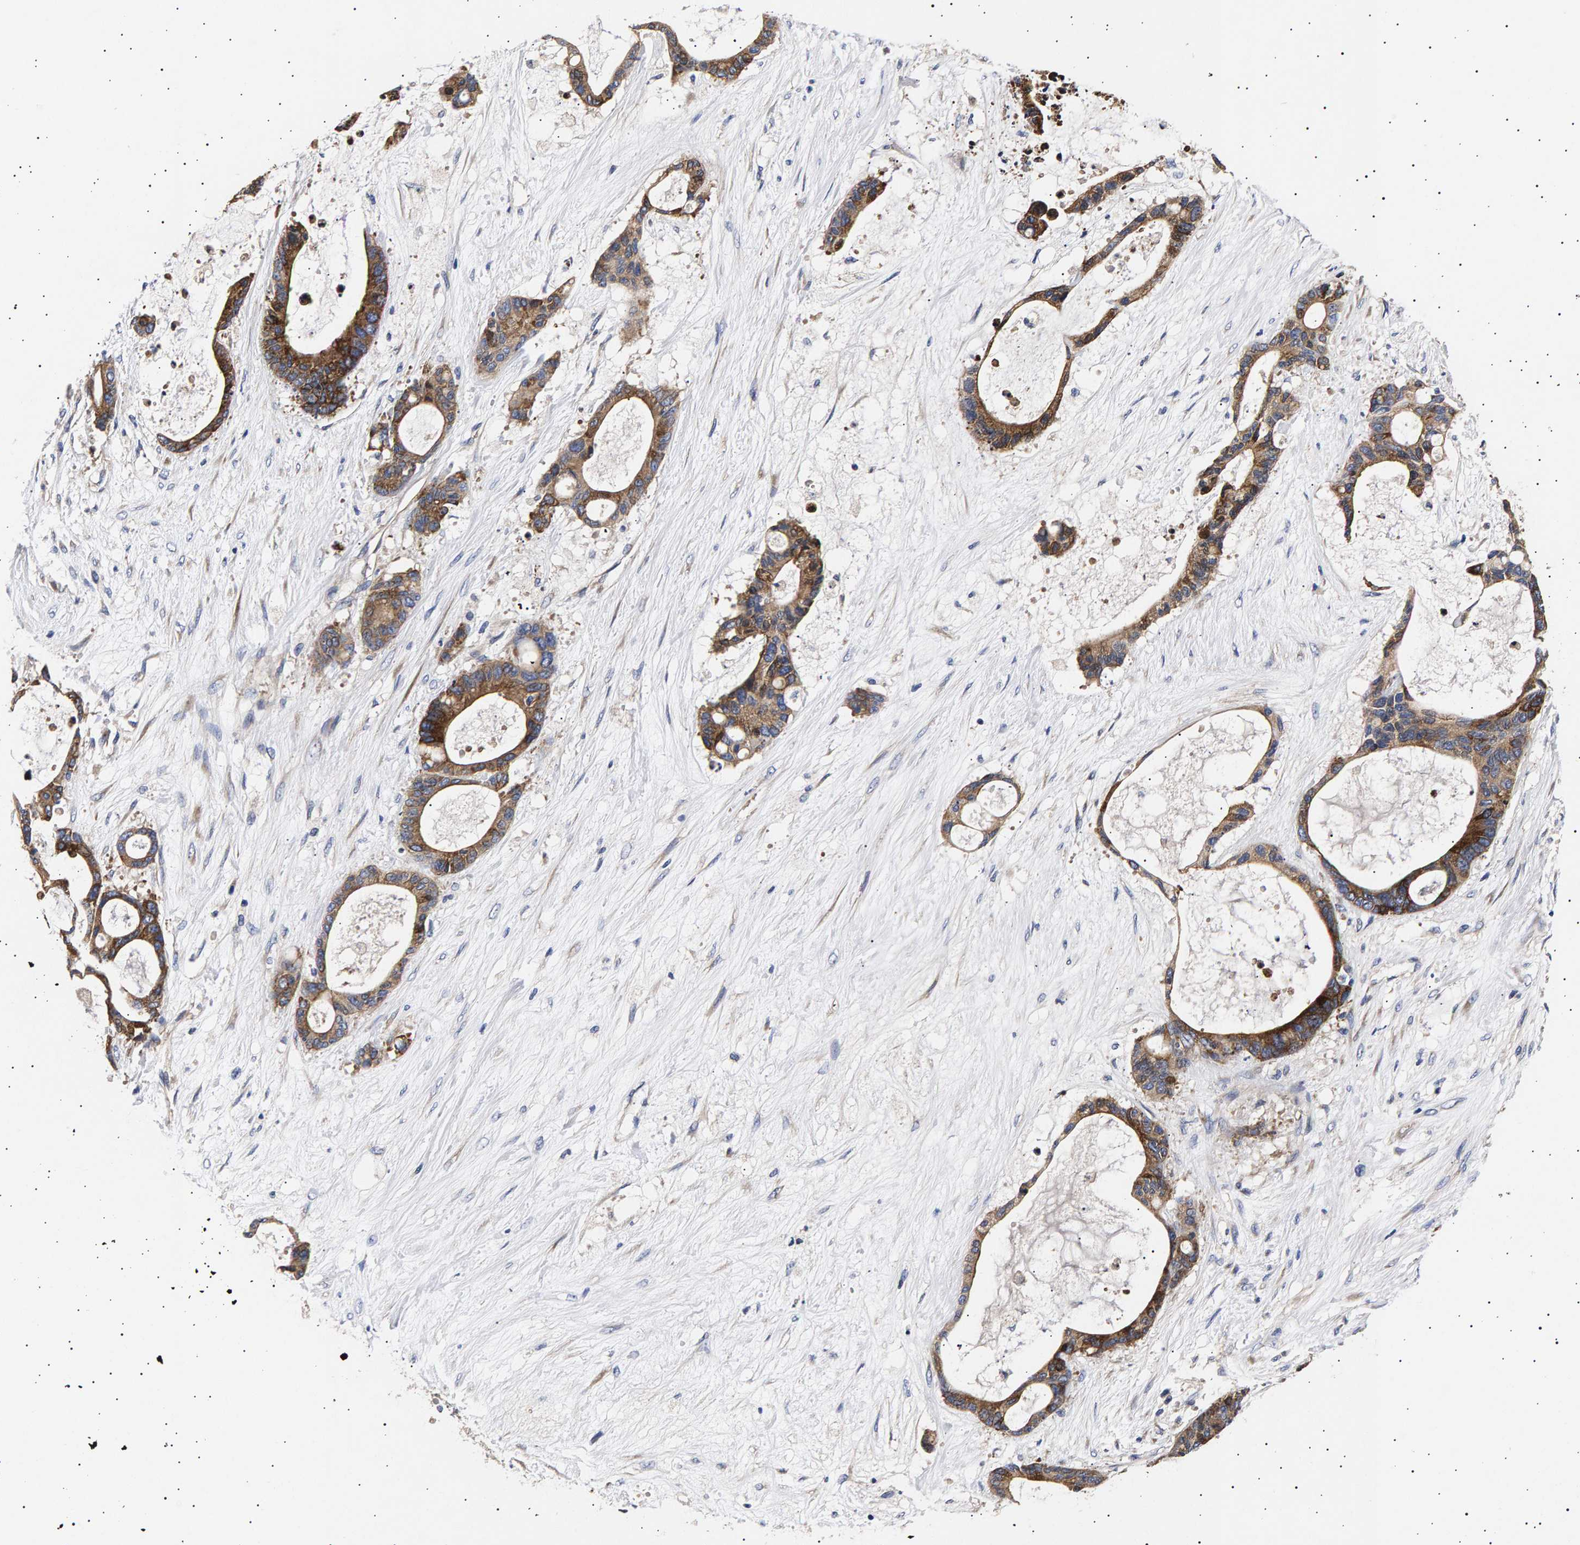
{"staining": {"intensity": "strong", "quantity": ">75%", "location": "cytoplasmic/membranous"}, "tissue": "liver cancer", "cell_type": "Tumor cells", "image_type": "cancer", "snomed": [{"axis": "morphology", "description": "Cholangiocarcinoma"}, {"axis": "topography", "description": "Liver"}], "caption": "A histopathology image of liver cancer (cholangiocarcinoma) stained for a protein exhibits strong cytoplasmic/membranous brown staining in tumor cells.", "gene": "ANKRD40", "patient": {"sex": "female", "age": 73}}